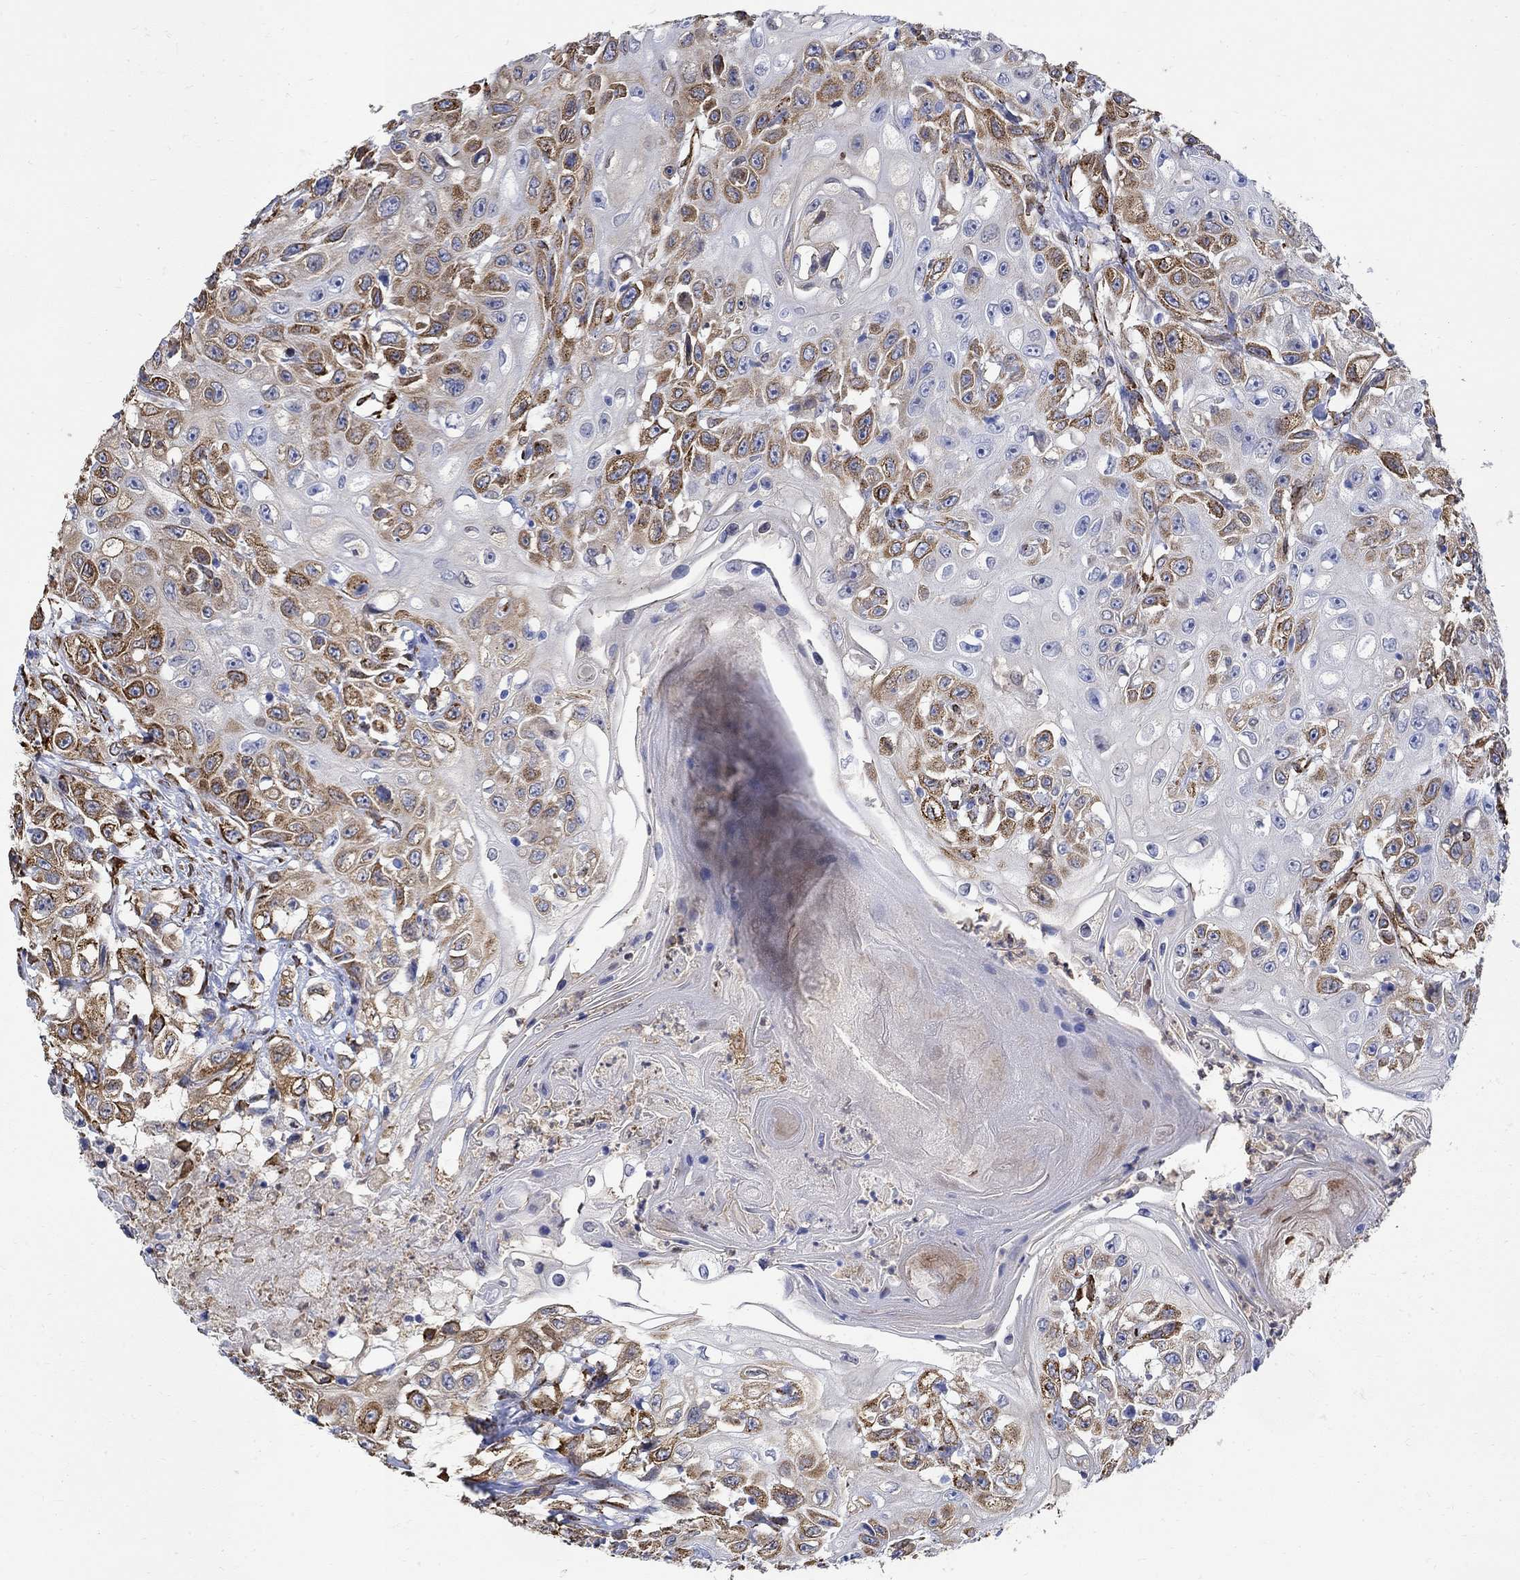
{"staining": {"intensity": "strong", "quantity": "25%-75%", "location": "cytoplasmic/membranous"}, "tissue": "urothelial cancer", "cell_type": "Tumor cells", "image_type": "cancer", "snomed": [{"axis": "morphology", "description": "Urothelial carcinoma, High grade"}, {"axis": "topography", "description": "Urinary bladder"}], "caption": "Protein expression analysis of urothelial cancer displays strong cytoplasmic/membranous staining in about 25%-75% of tumor cells. Nuclei are stained in blue.", "gene": "TGM2", "patient": {"sex": "female", "age": 56}}